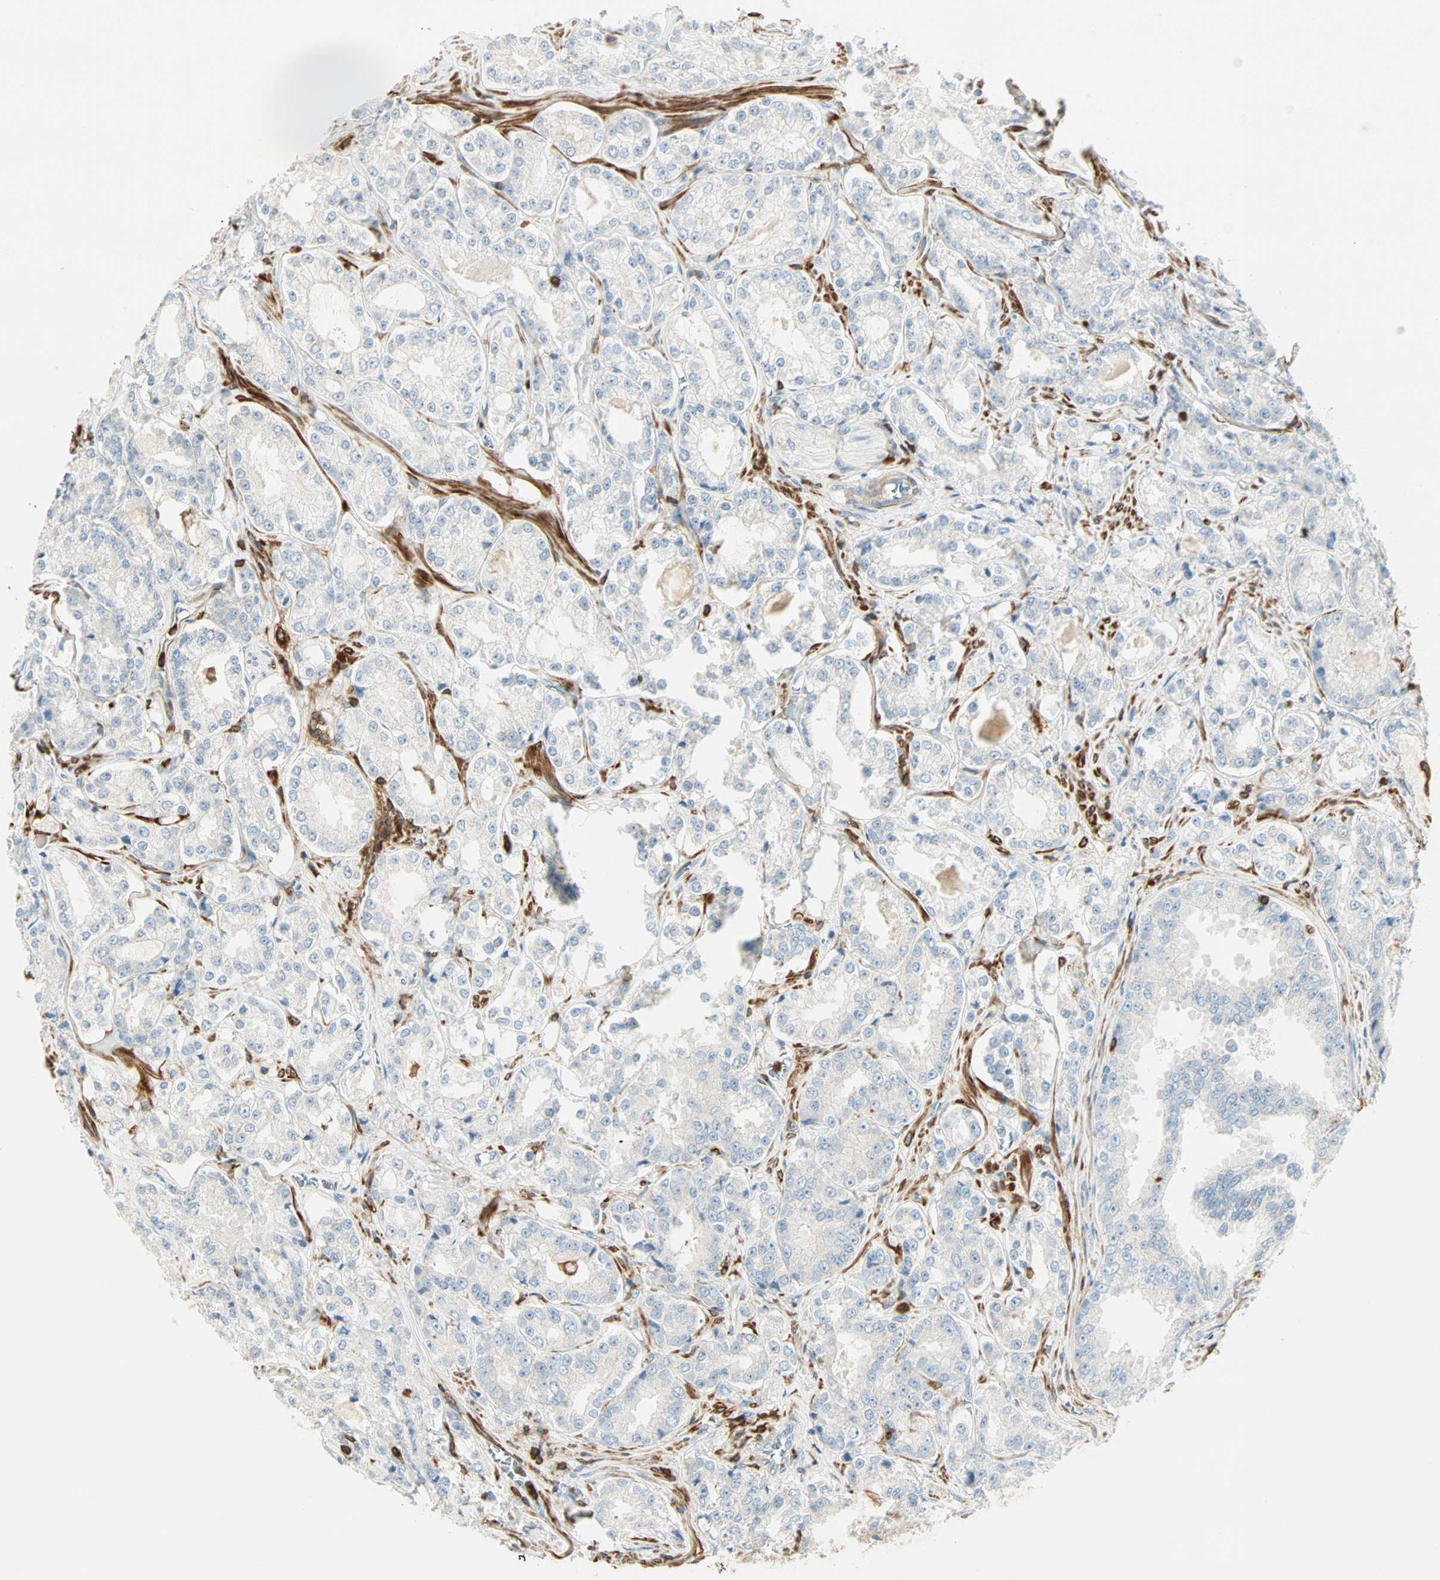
{"staining": {"intensity": "negative", "quantity": "none", "location": "none"}, "tissue": "prostate cancer", "cell_type": "Tumor cells", "image_type": "cancer", "snomed": [{"axis": "morphology", "description": "Adenocarcinoma, High grade"}, {"axis": "topography", "description": "Prostate"}], "caption": "Prostate high-grade adenocarcinoma was stained to show a protein in brown. There is no significant expression in tumor cells.", "gene": "FMNL1", "patient": {"sex": "male", "age": 73}}